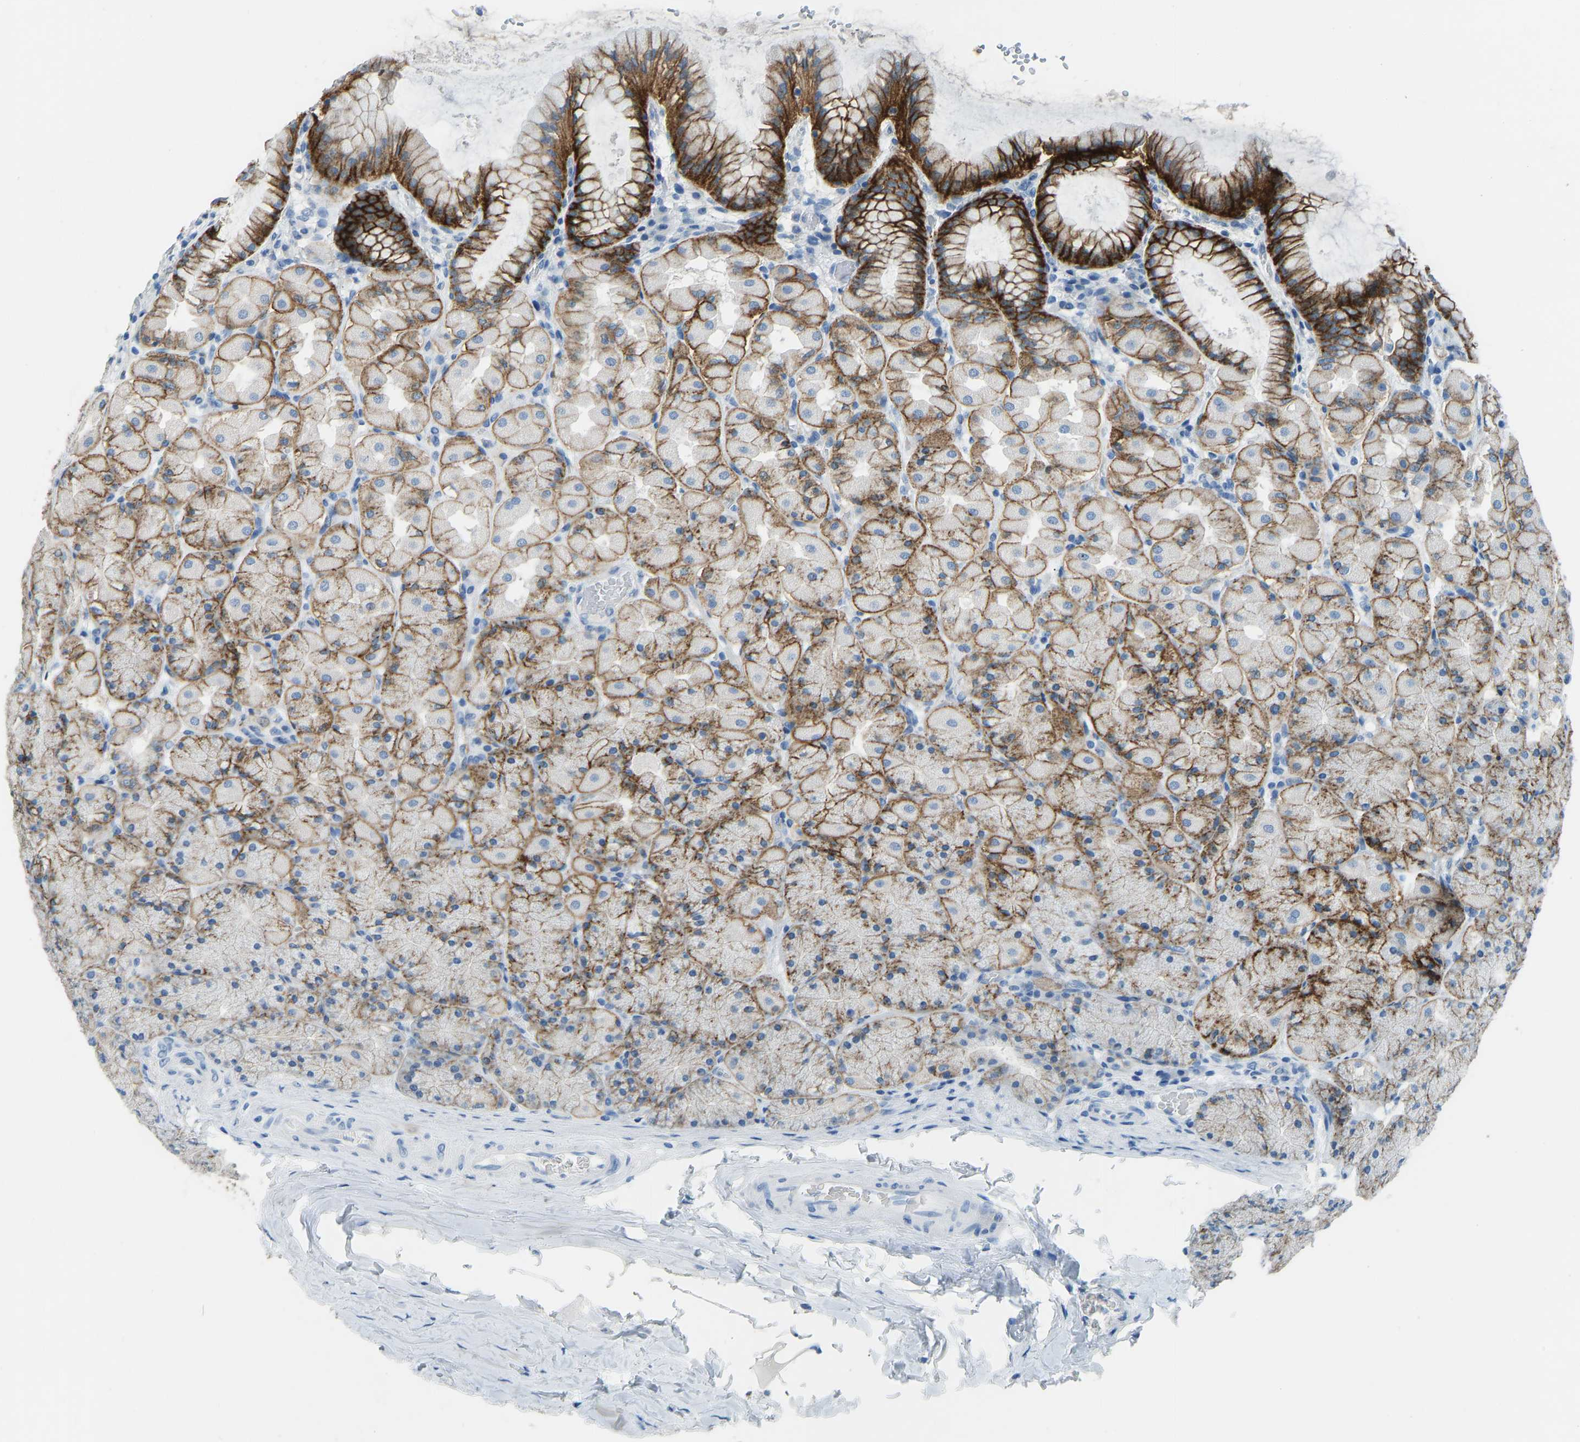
{"staining": {"intensity": "strong", "quantity": "25%-75%", "location": "cytoplasmic/membranous"}, "tissue": "stomach", "cell_type": "Glandular cells", "image_type": "normal", "snomed": [{"axis": "morphology", "description": "Normal tissue, NOS"}, {"axis": "topography", "description": "Stomach, upper"}], "caption": "A high-resolution micrograph shows immunohistochemistry staining of benign stomach, which reveals strong cytoplasmic/membranous staining in approximately 25%-75% of glandular cells. The staining is performed using DAB (3,3'-diaminobenzidine) brown chromogen to label protein expression. The nuclei are counter-stained blue using hematoxylin.", "gene": "ATP1A1", "patient": {"sex": "female", "age": 56}}